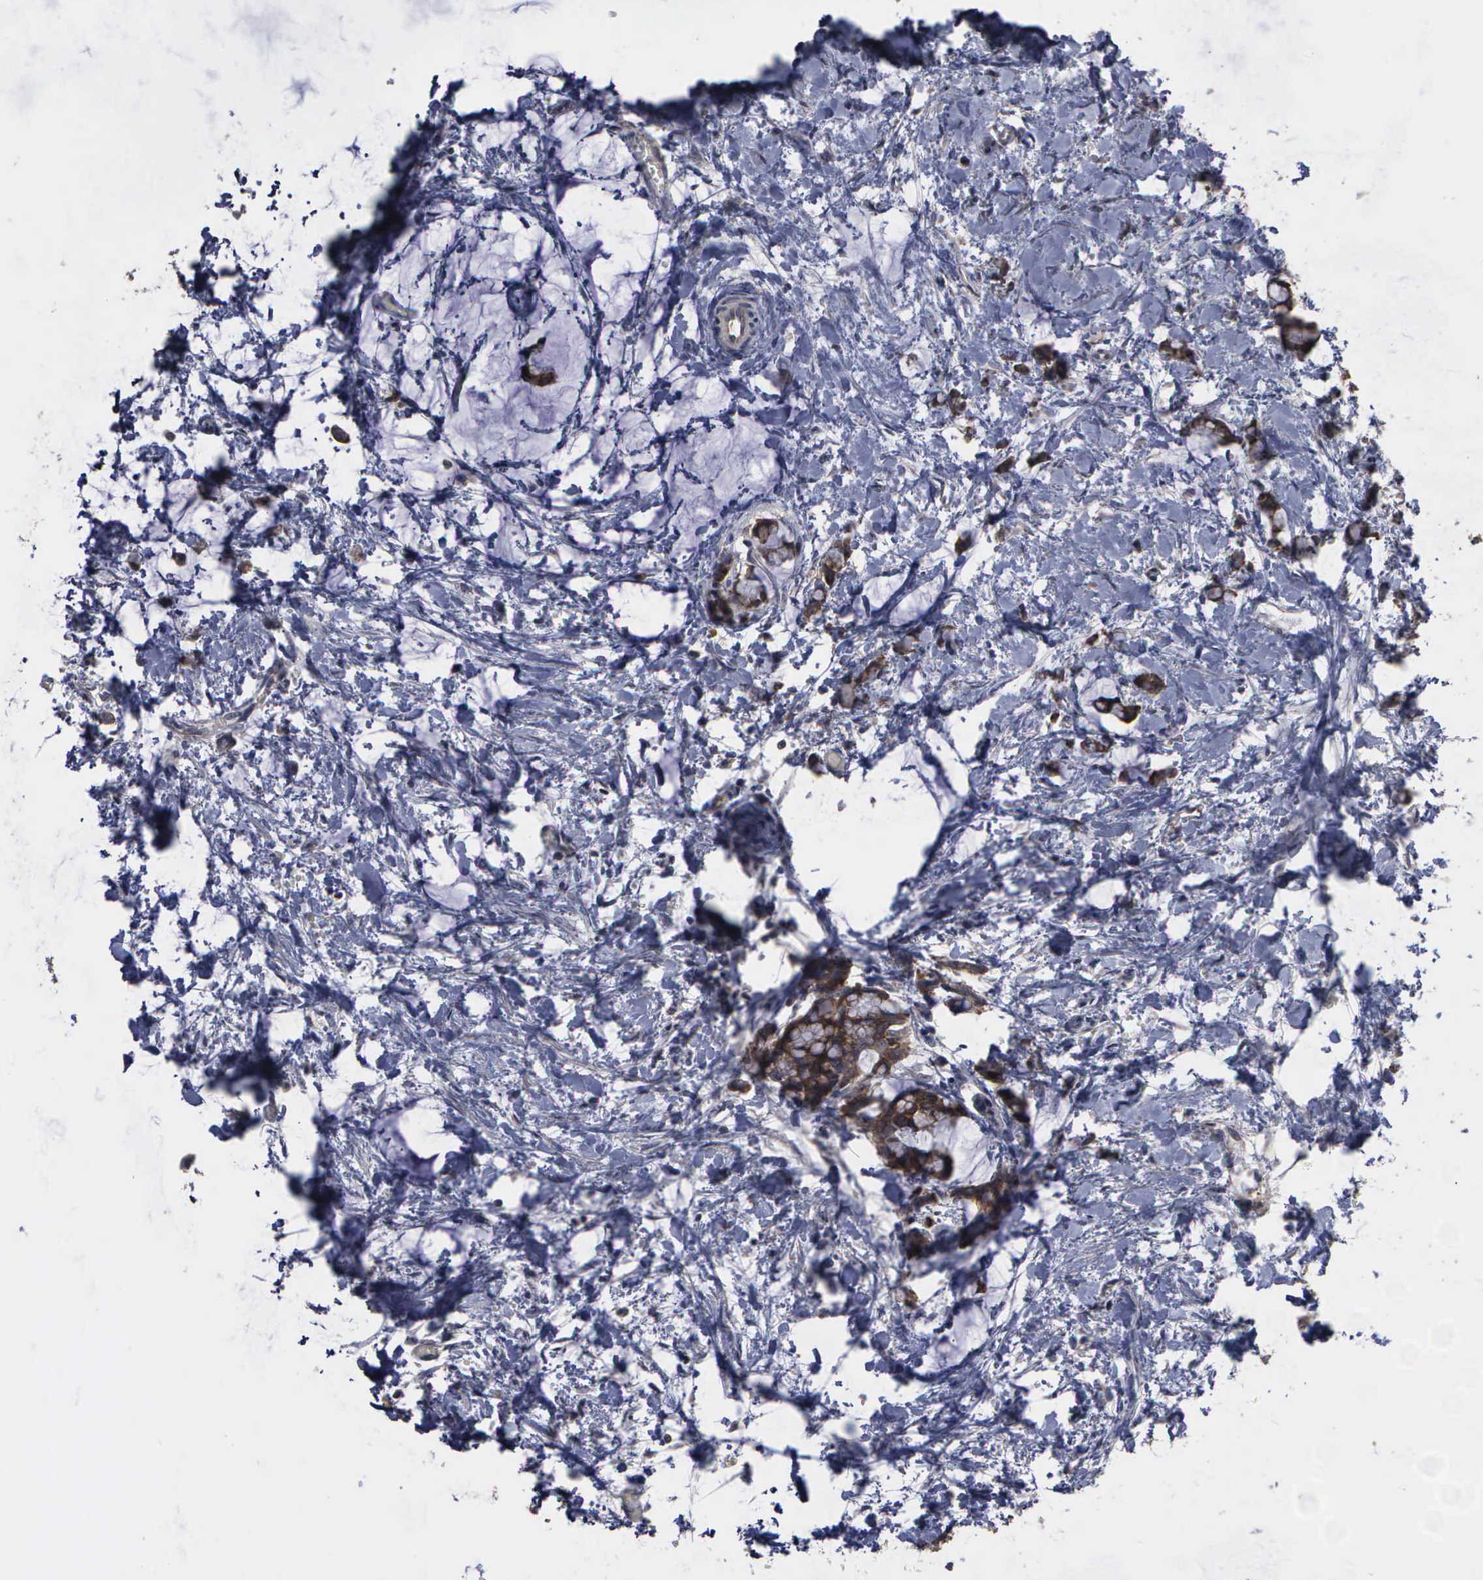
{"staining": {"intensity": "moderate", "quantity": "25%-75%", "location": "cytoplasmic/membranous"}, "tissue": "colorectal cancer", "cell_type": "Tumor cells", "image_type": "cancer", "snomed": [{"axis": "morphology", "description": "Normal tissue, NOS"}, {"axis": "morphology", "description": "Adenocarcinoma, NOS"}, {"axis": "topography", "description": "Colon"}, {"axis": "topography", "description": "Peripheral nerve tissue"}], "caption": "Protein positivity by immunohistochemistry (IHC) reveals moderate cytoplasmic/membranous staining in approximately 25%-75% of tumor cells in colorectal cancer.", "gene": "CRKL", "patient": {"sex": "male", "age": 14}}